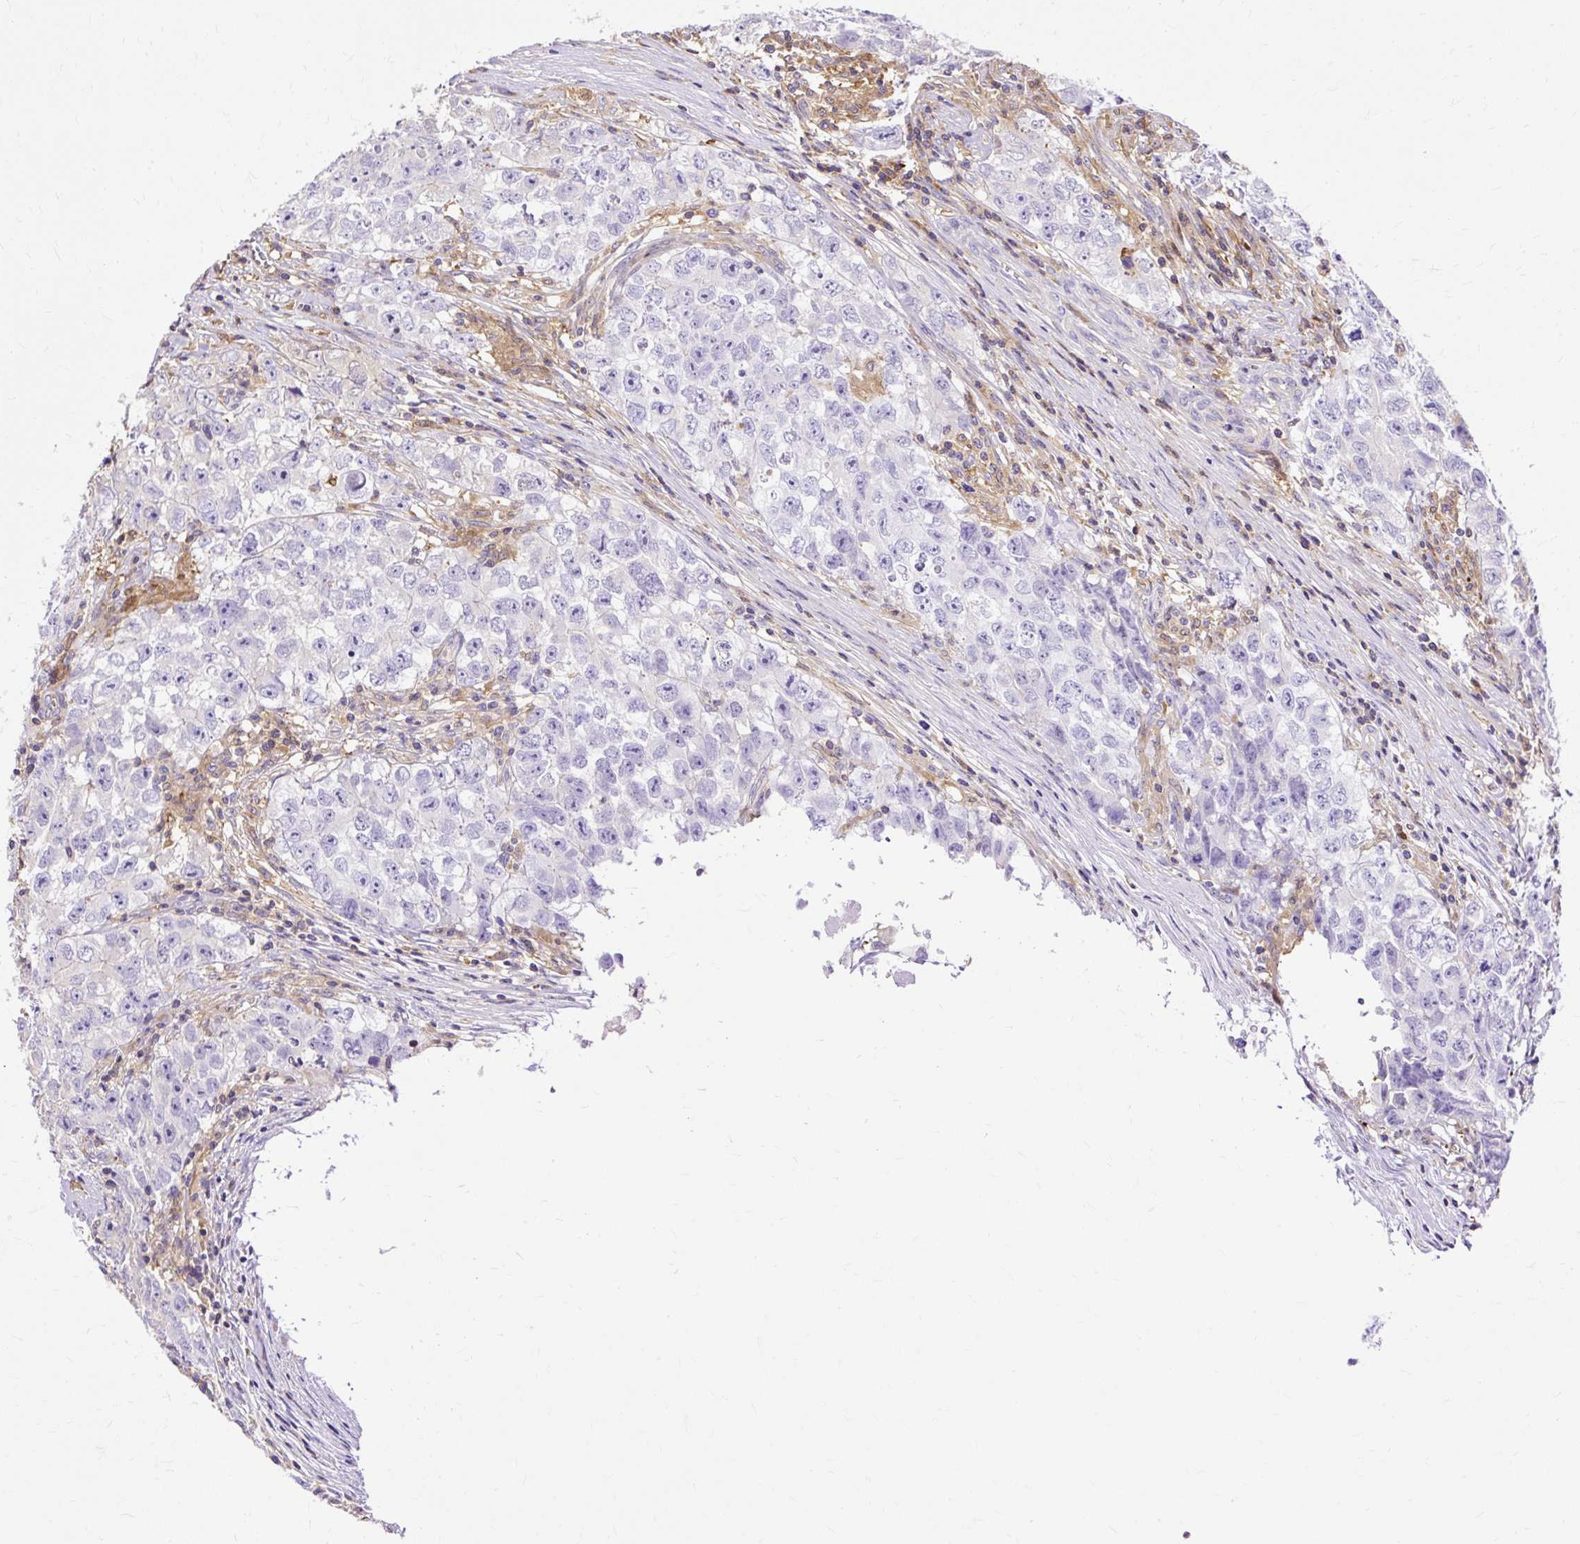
{"staining": {"intensity": "negative", "quantity": "none", "location": "none"}, "tissue": "testis cancer", "cell_type": "Tumor cells", "image_type": "cancer", "snomed": [{"axis": "morphology", "description": "Seminoma, NOS"}, {"axis": "morphology", "description": "Carcinoma, Embryonal, NOS"}, {"axis": "topography", "description": "Testis"}], "caption": "Seminoma (testis) stained for a protein using immunohistochemistry shows no staining tumor cells.", "gene": "TWF2", "patient": {"sex": "male", "age": 43}}